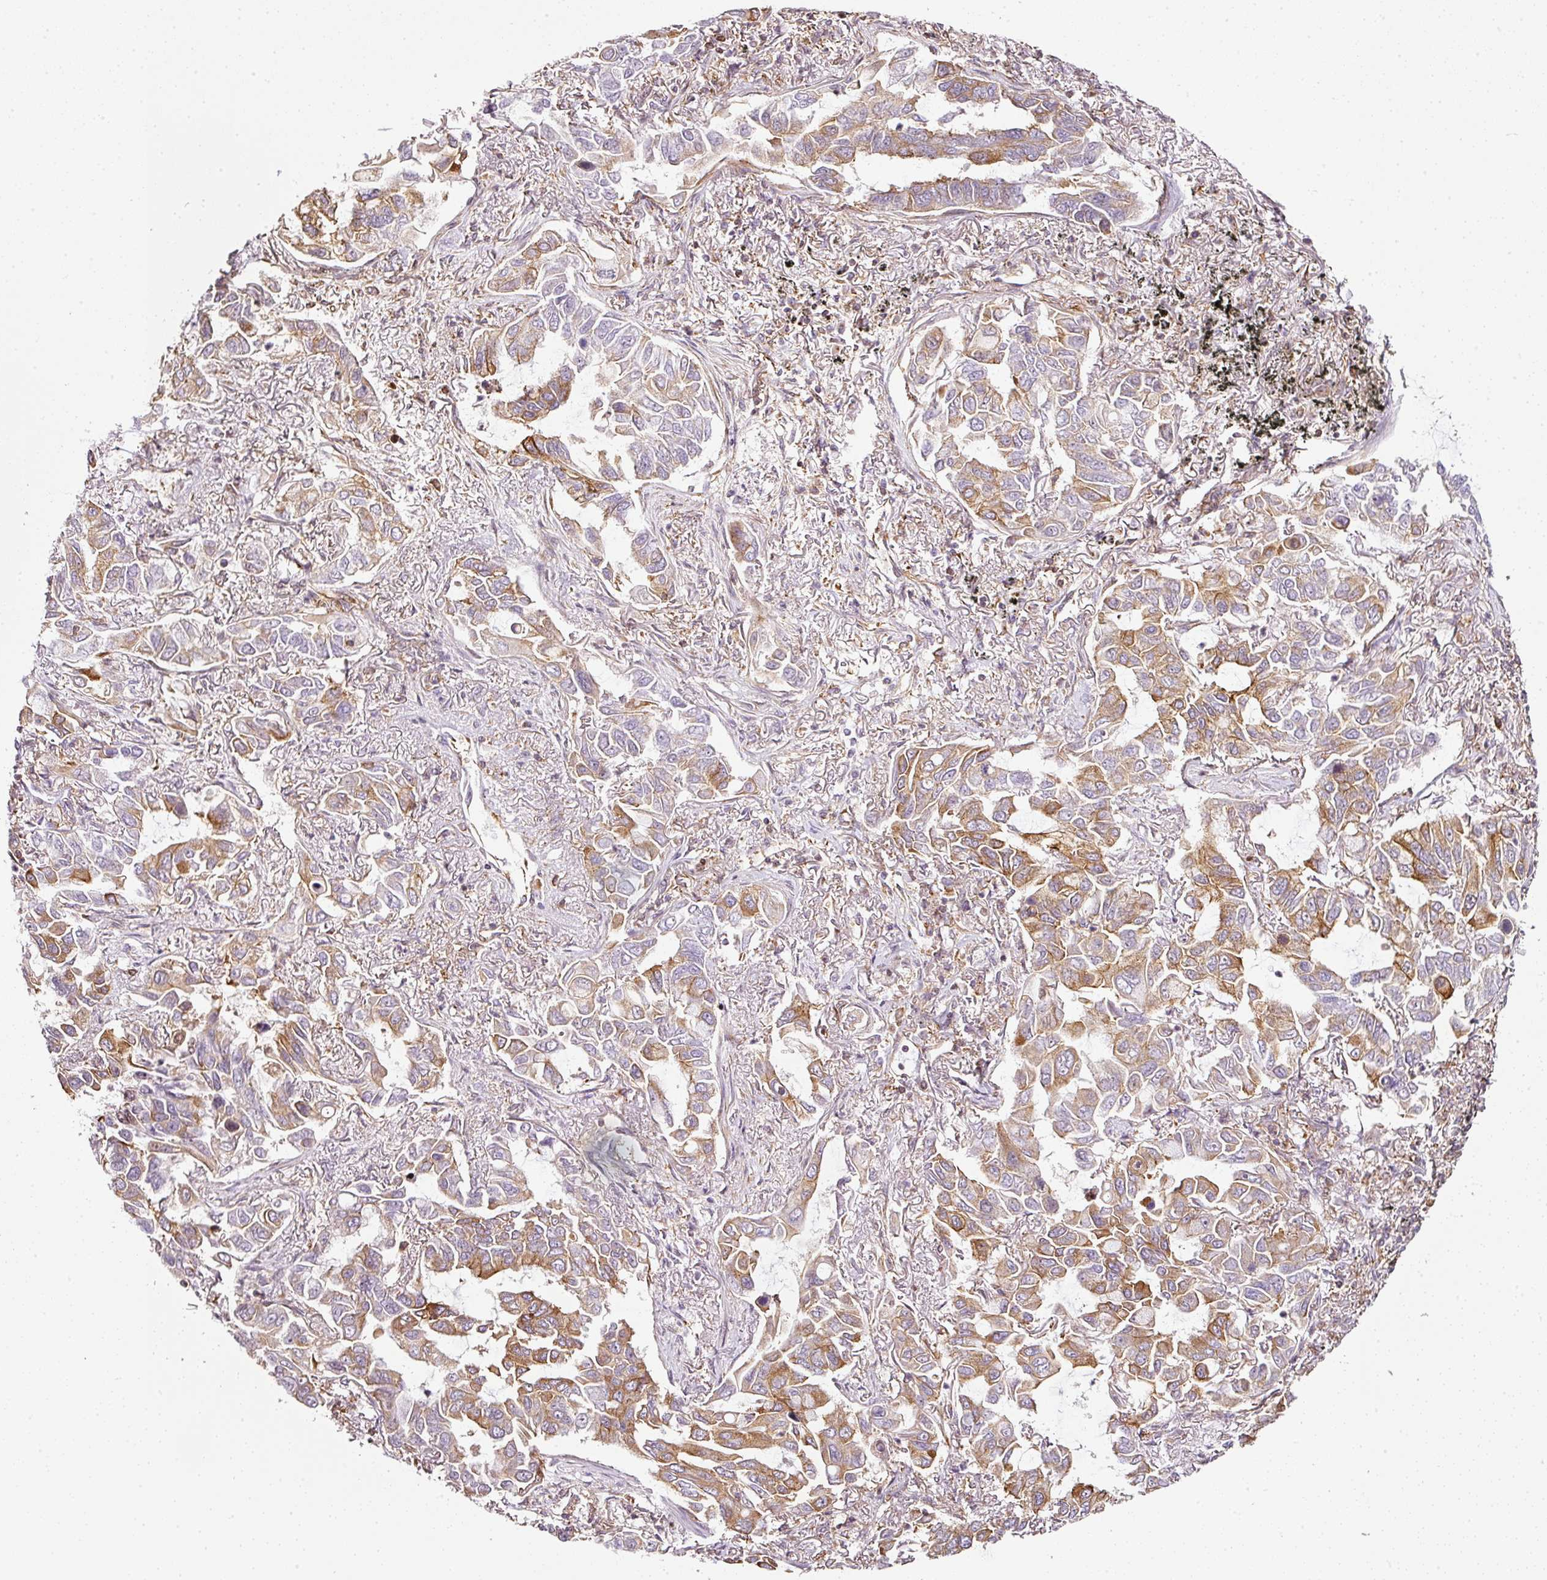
{"staining": {"intensity": "moderate", "quantity": "25%-75%", "location": "cytoplasmic/membranous"}, "tissue": "lung cancer", "cell_type": "Tumor cells", "image_type": "cancer", "snomed": [{"axis": "morphology", "description": "Adenocarcinoma, NOS"}, {"axis": "topography", "description": "Lung"}], "caption": "IHC histopathology image of human adenocarcinoma (lung) stained for a protein (brown), which demonstrates medium levels of moderate cytoplasmic/membranous positivity in about 25%-75% of tumor cells.", "gene": "SCNM1", "patient": {"sex": "male", "age": 64}}